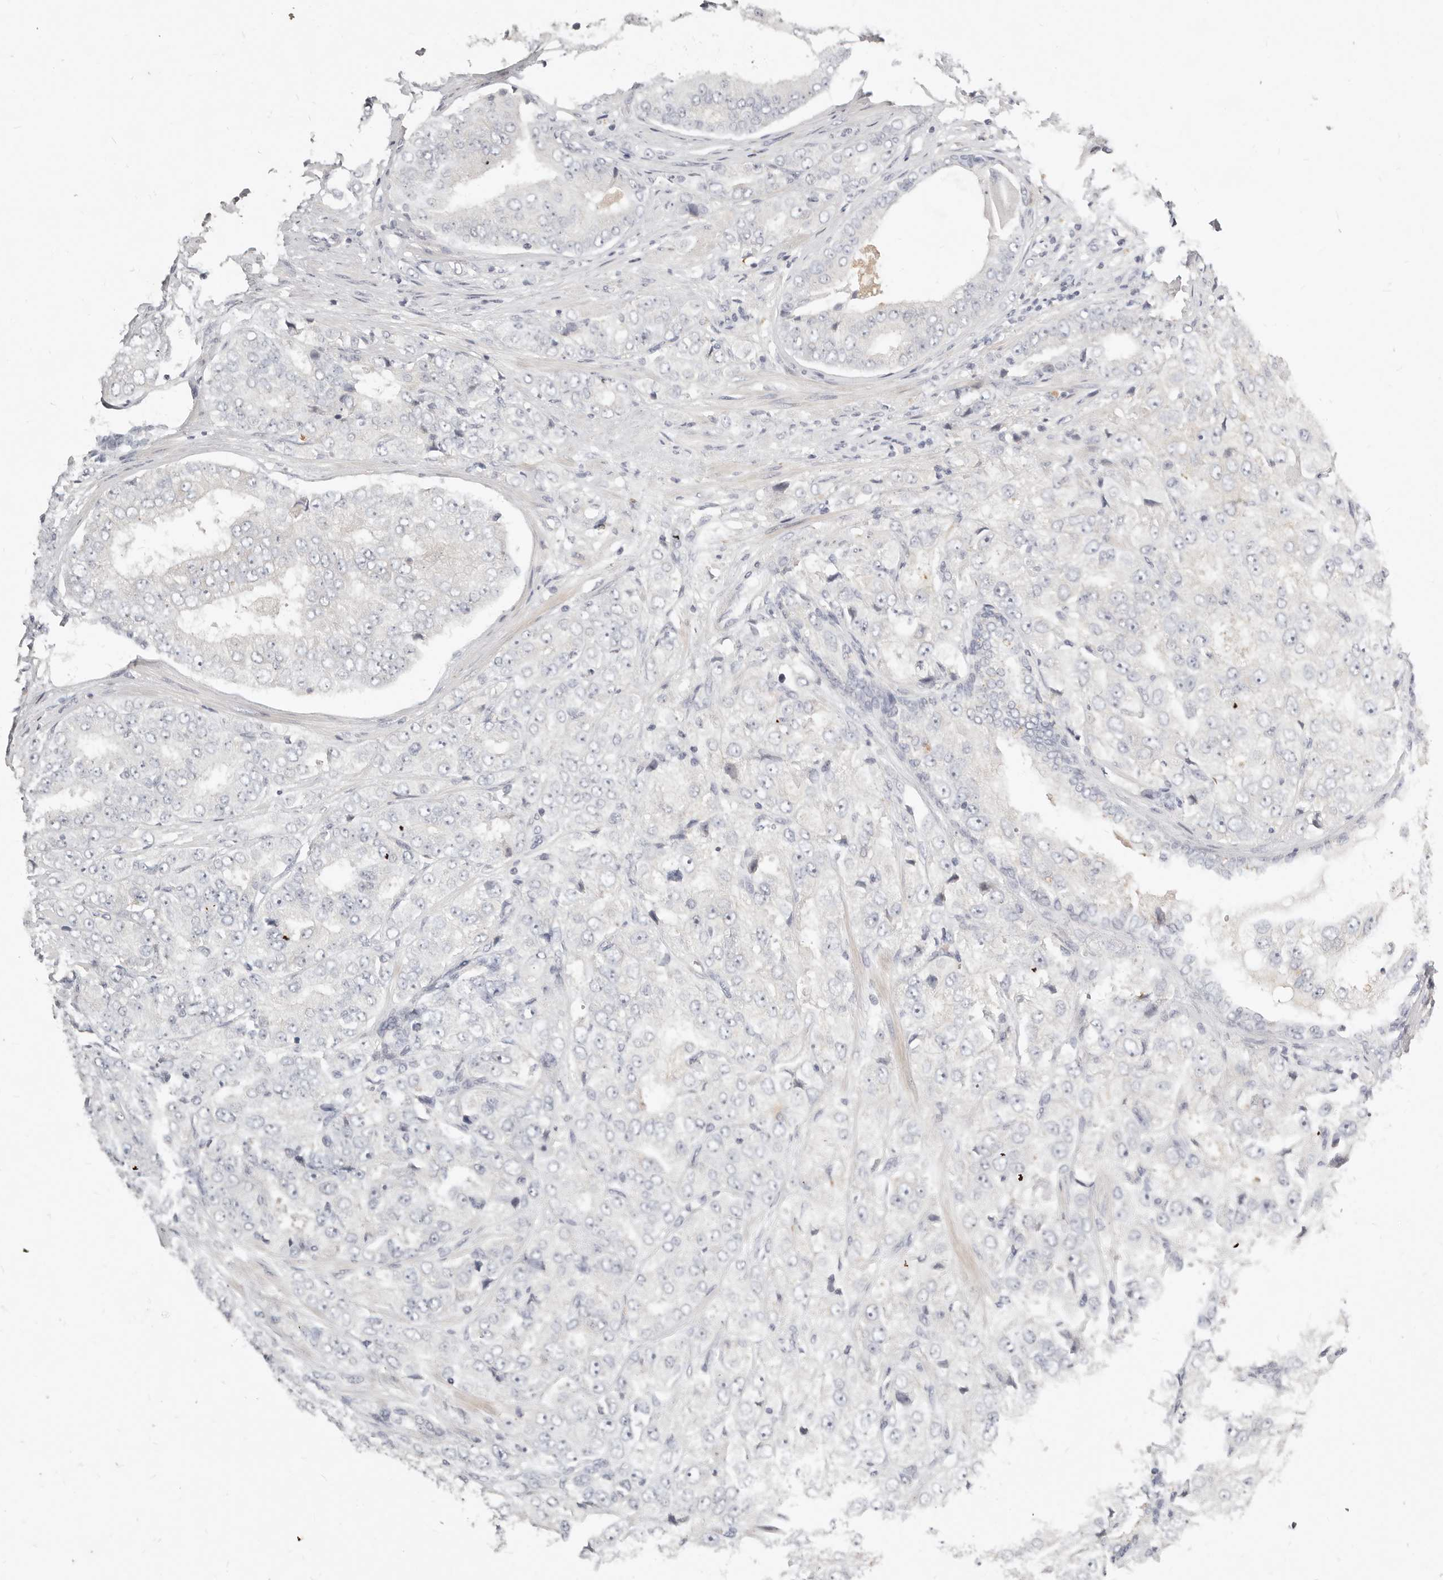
{"staining": {"intensity": "negative", "quantity": "none", "location": "none"}, "tissue": "prostate cancer", "cell_type": "Tumor cells", "image_type": "cancer", "snomed": [{"axis": "morphology", "description": "Adenocarcinoma, High grade"}, {"axis": "topography", "description": "Prostate"}], "caption": "Histopathology image shows no protein staining in tumor cells of adenocarcinoma (high-grade) (prostate) tissue.", "gene": "TMEM63B", "patient": {"sex": "male", "age": 58}}